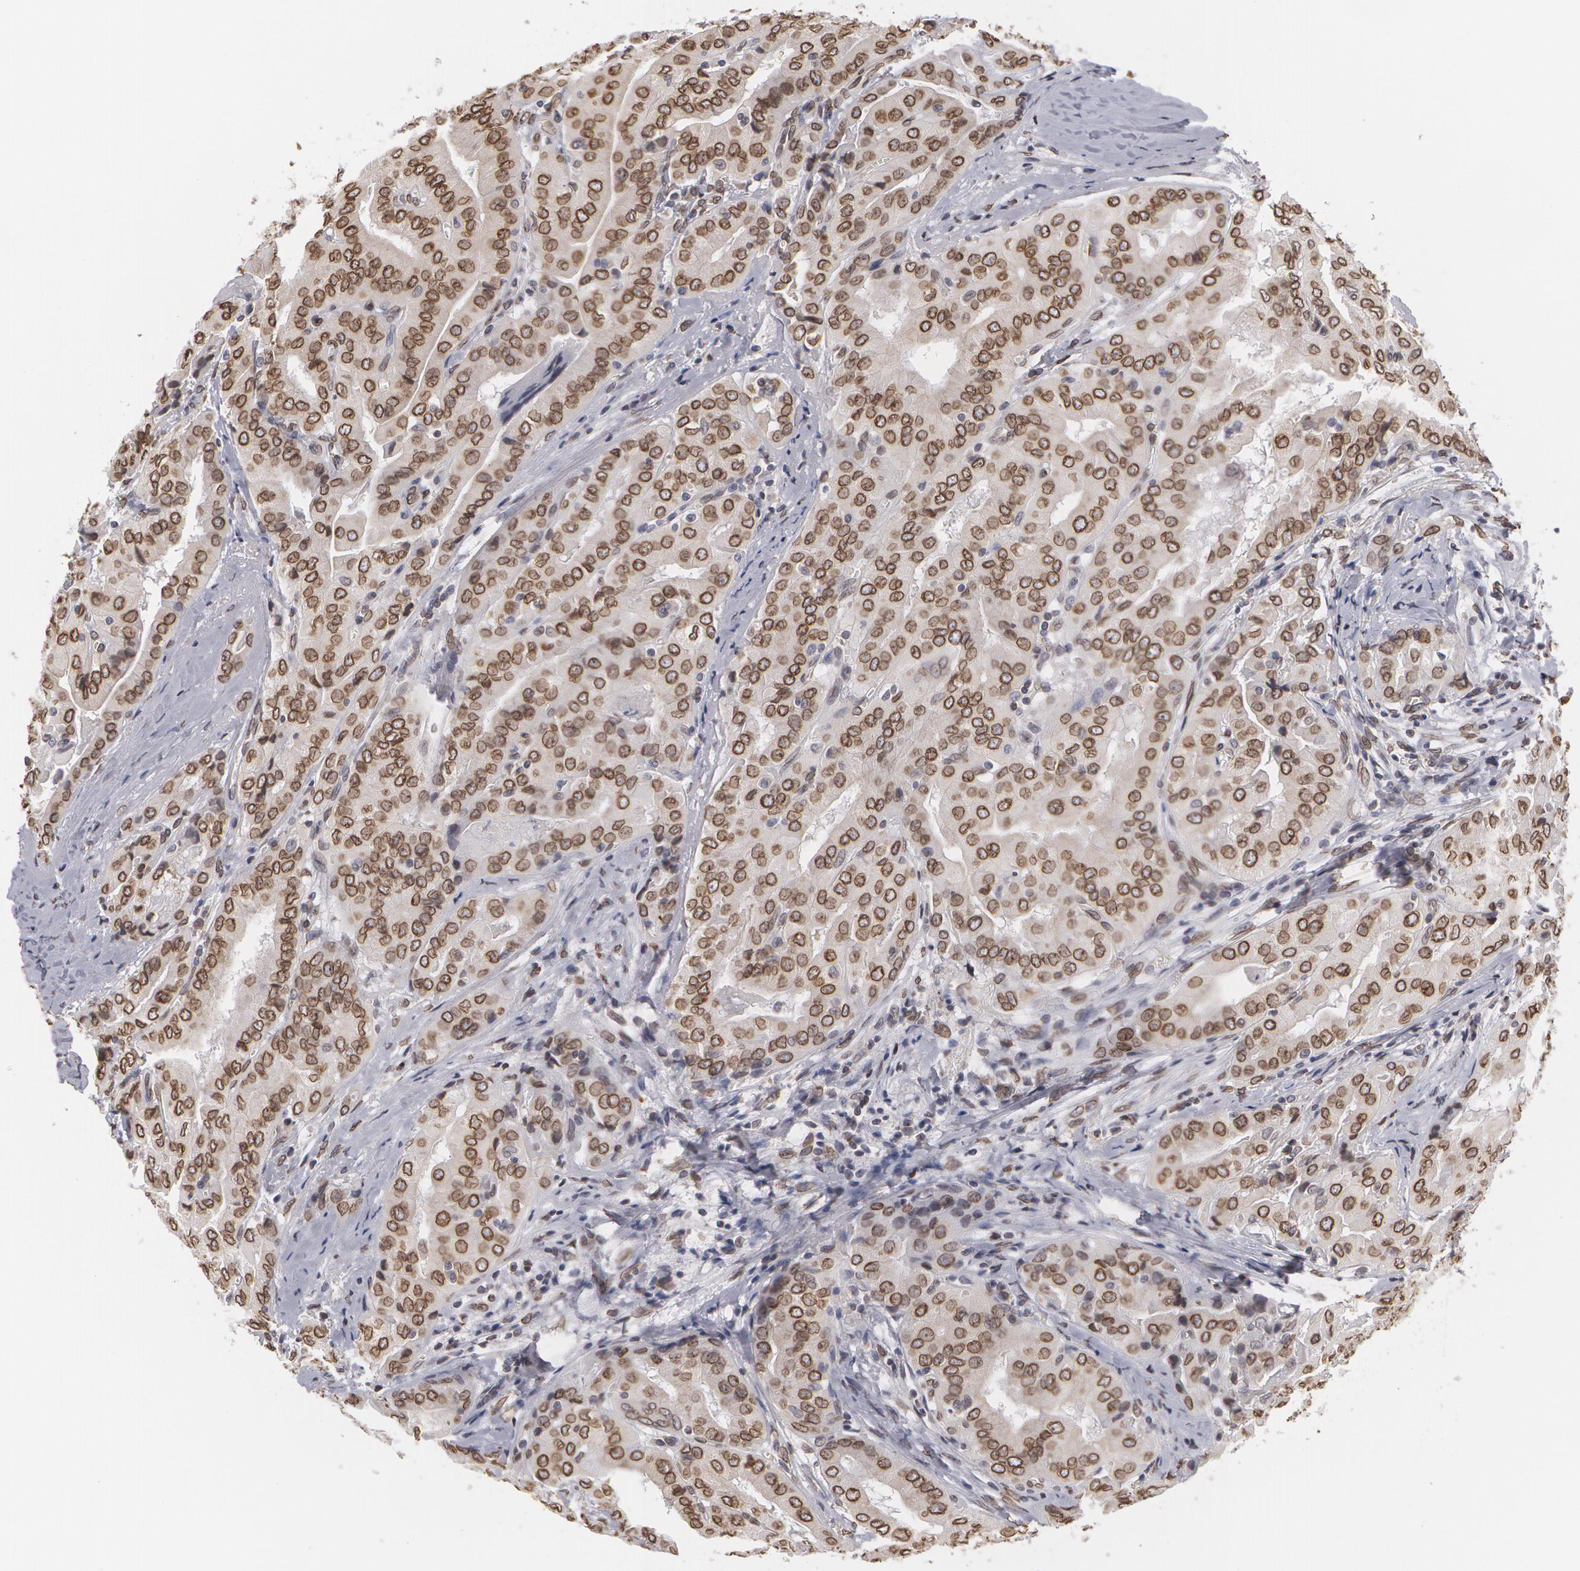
{"staining": {"intensity": "moderate", "quantity": ">75%", "location": "nuclear"}, "tissue": "thyroid cancer", "cell_type": "Tumor cells", "image_type": "cancer", "snomed": [{"axis": "morphology", "description": "Papillary adenocarcinoma, NOS"}, {"axis": "topography", "description": "Thyroid gland"}], "caption": "Thyroid cancer stained for a protein (brown) shows moderate nuclear positive positivity in approximately >75% of tumor cells.", "gene": "EMD", "patient": {"sex": "female", "age": 71}}